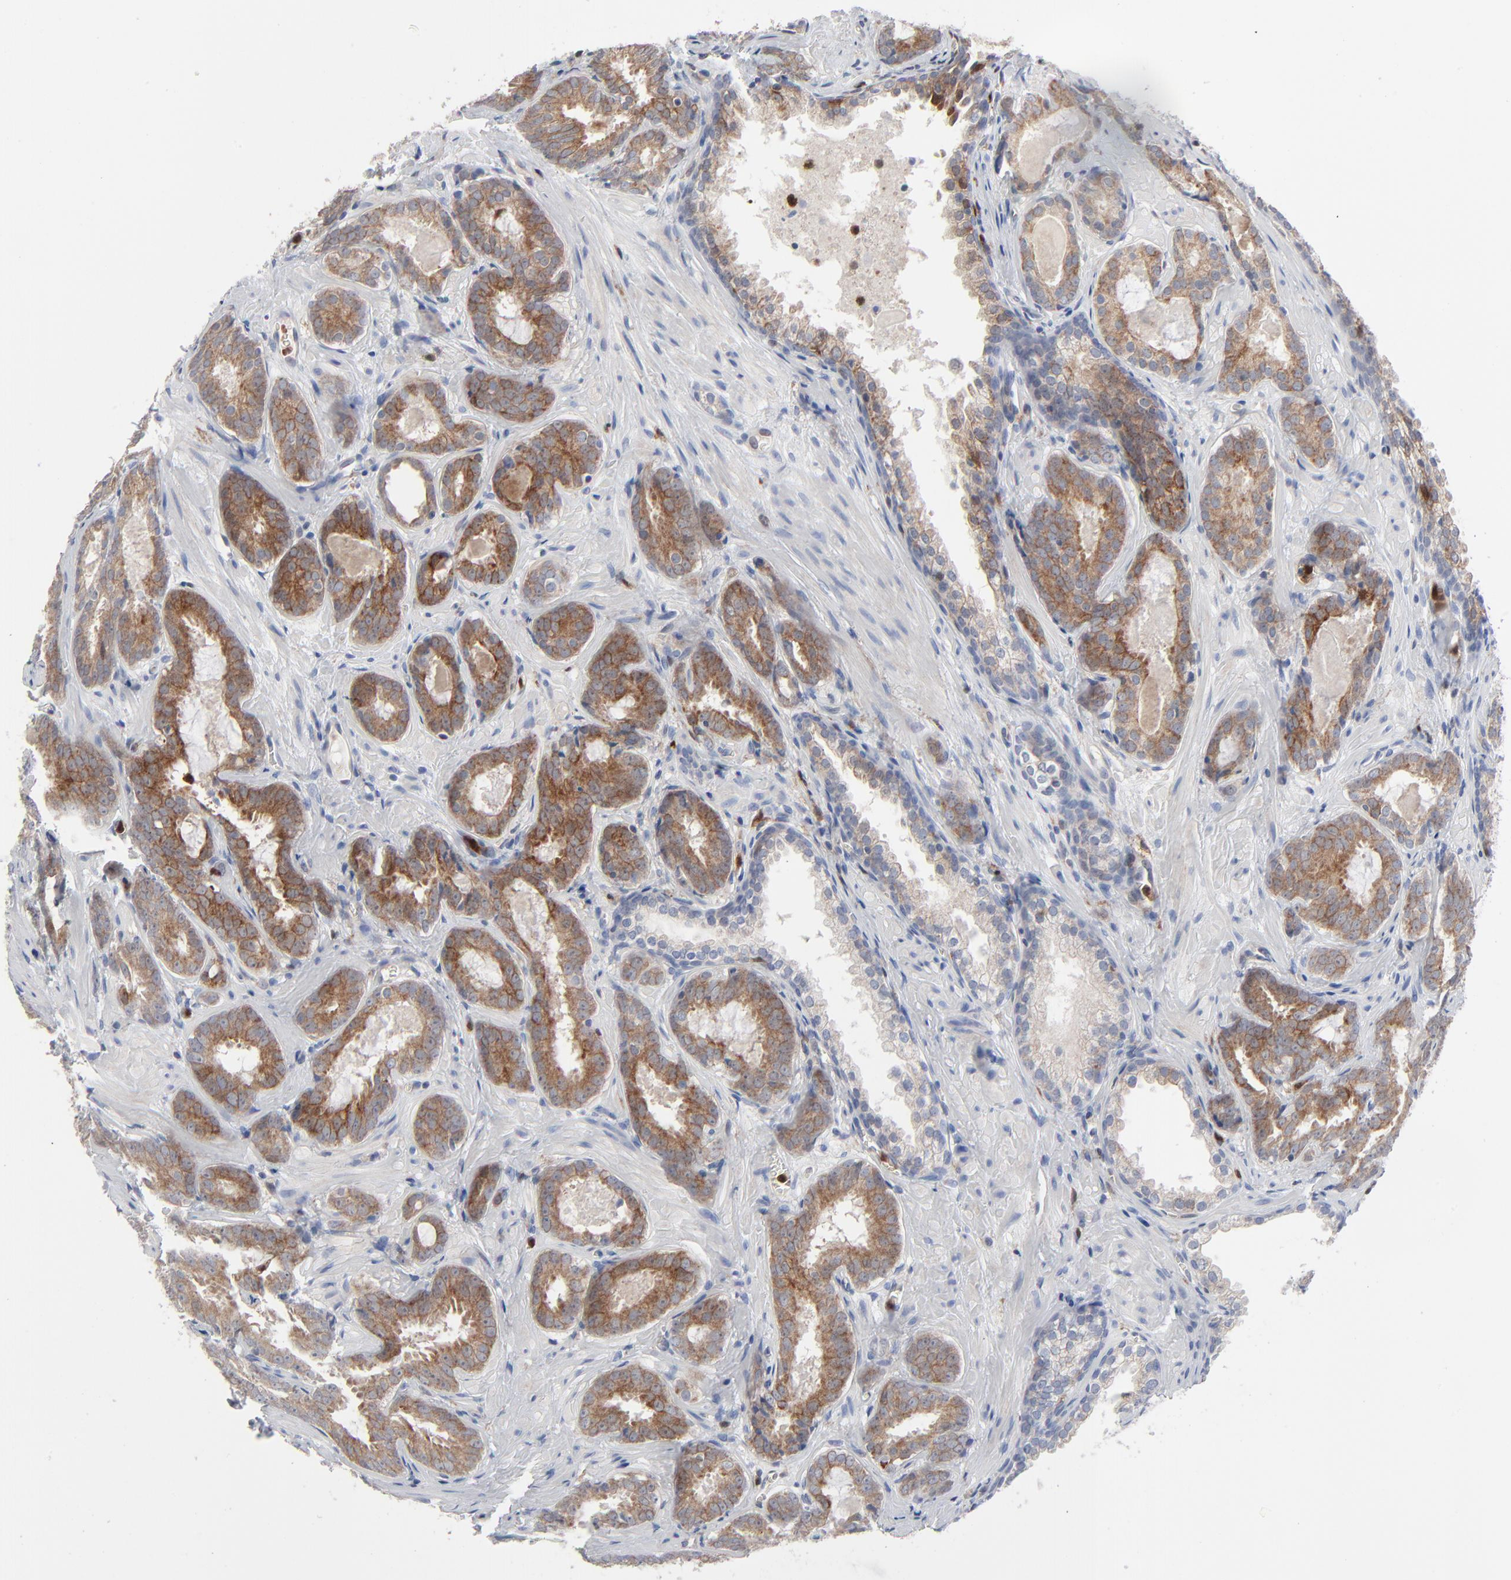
{"staining": {"intensity": "moderate", "quantity": ">75%", "location": "cytoplasmic/membranous"}, "tissue": "prostate cancer", "cell_type": "Tumor cells", "image_type": "cancer", "snomed": [{"axis": "morphology", "description": "Adenocarcinoma, Medium grade"}, {"axis": "topography", "description": "Prostate"}], "caption": "Moderate cytoplasmic/membranous positivity is appreciated in approximately >75% of tumor cells in prostate cancer (medium-grade adenocarcinoma).", "gene": "BID", "patient": {"sex": "male", "age": 64}}